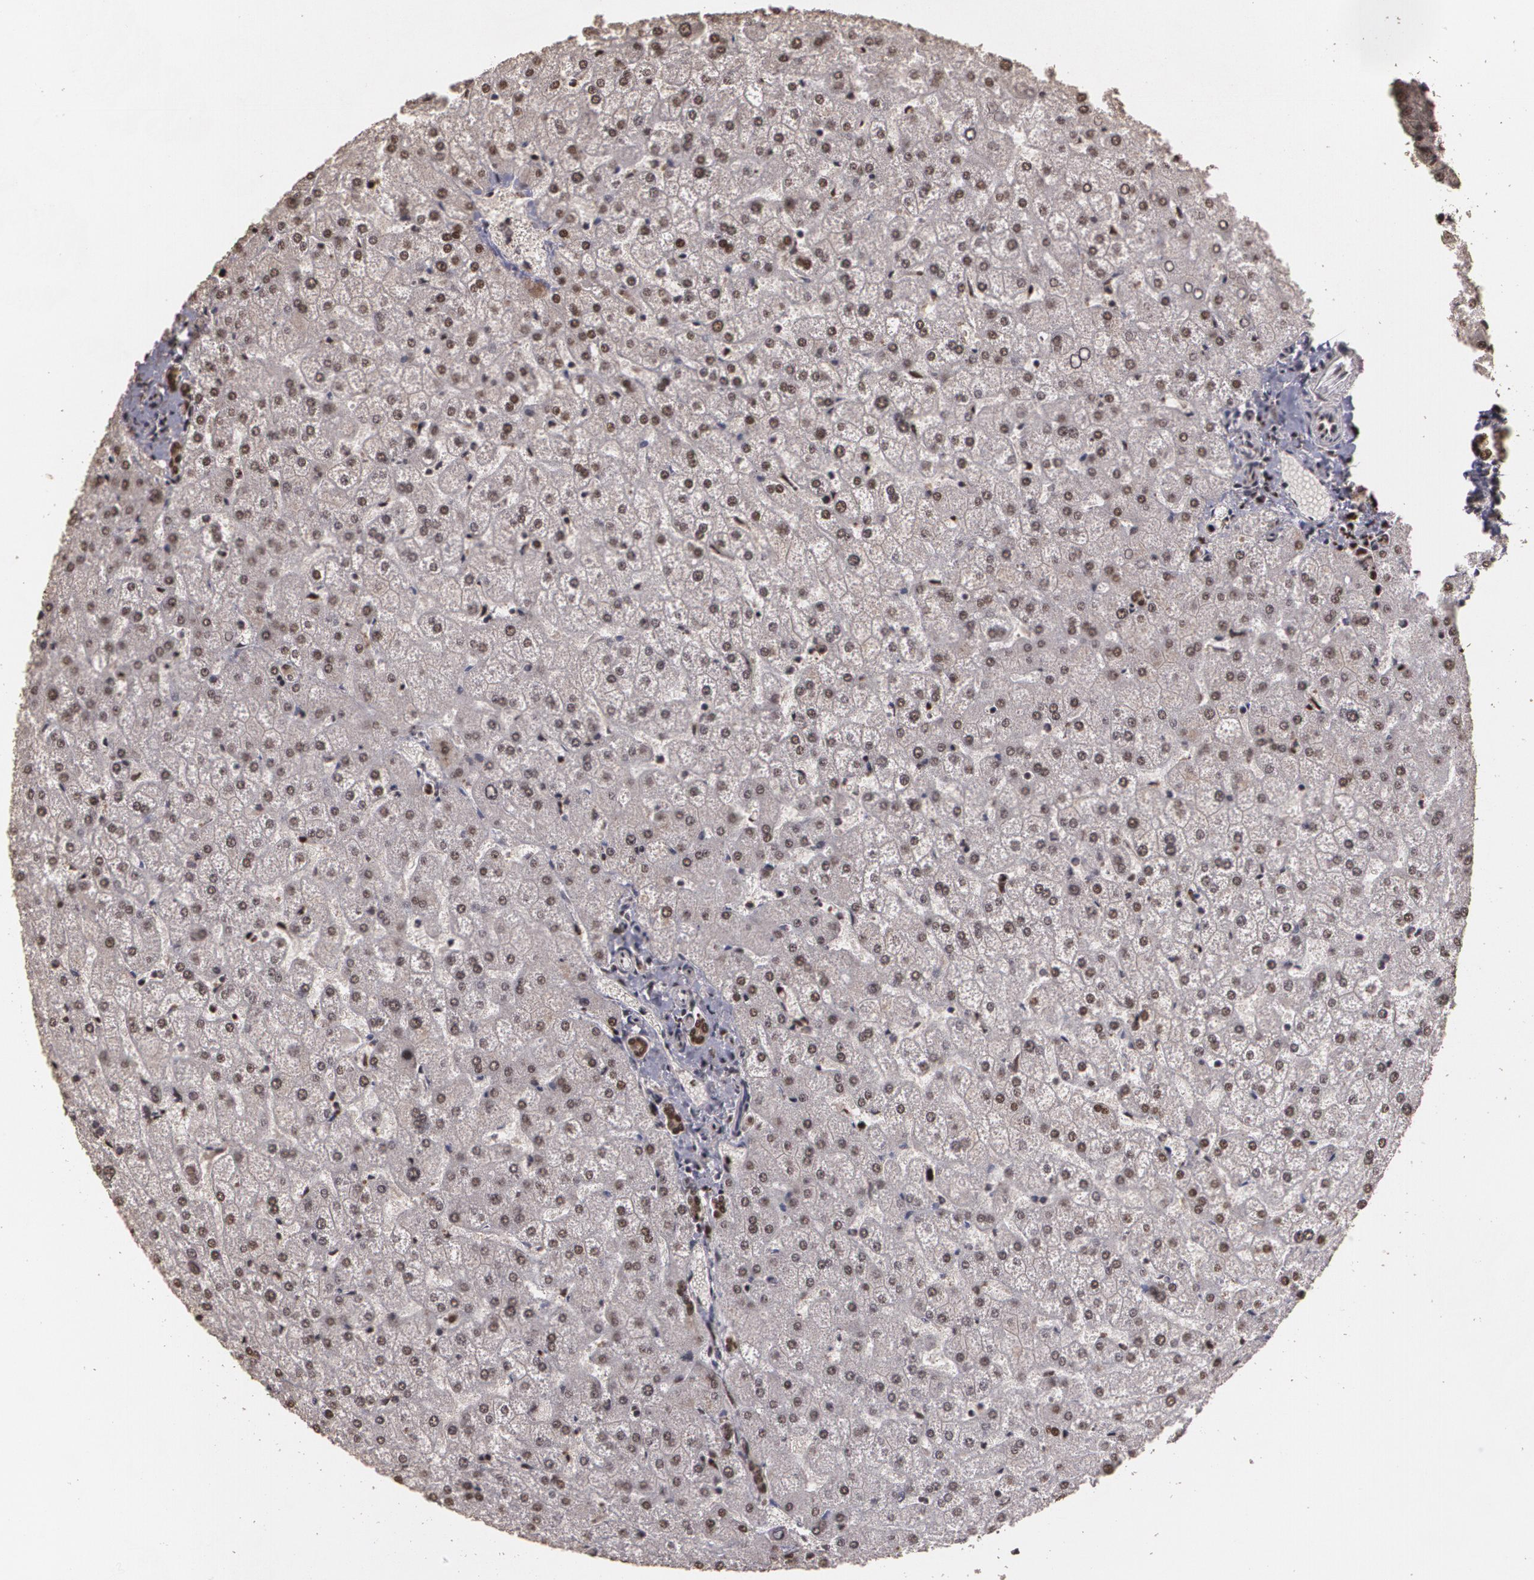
{"staining": {"intensity": "moderate", "quantity": ">75%", "location": "nuclear"}, "tissue": "liver", "cell_type": "Cholangiocytes", "image_type": "normal", "snomed": [{"axis": "morphology", "description": "Normal tissue, NOS"}, {"axis": "topography", "description": "Liver"}], "caption": "A micrograph showing moderate nuclear positivity in about >75% of cholangiocytes in unremarkable liver, as visualized by brown immunohistochemical staining.", "gene": "RCOR1", "patient": {"sex": "female", "age": 32}}